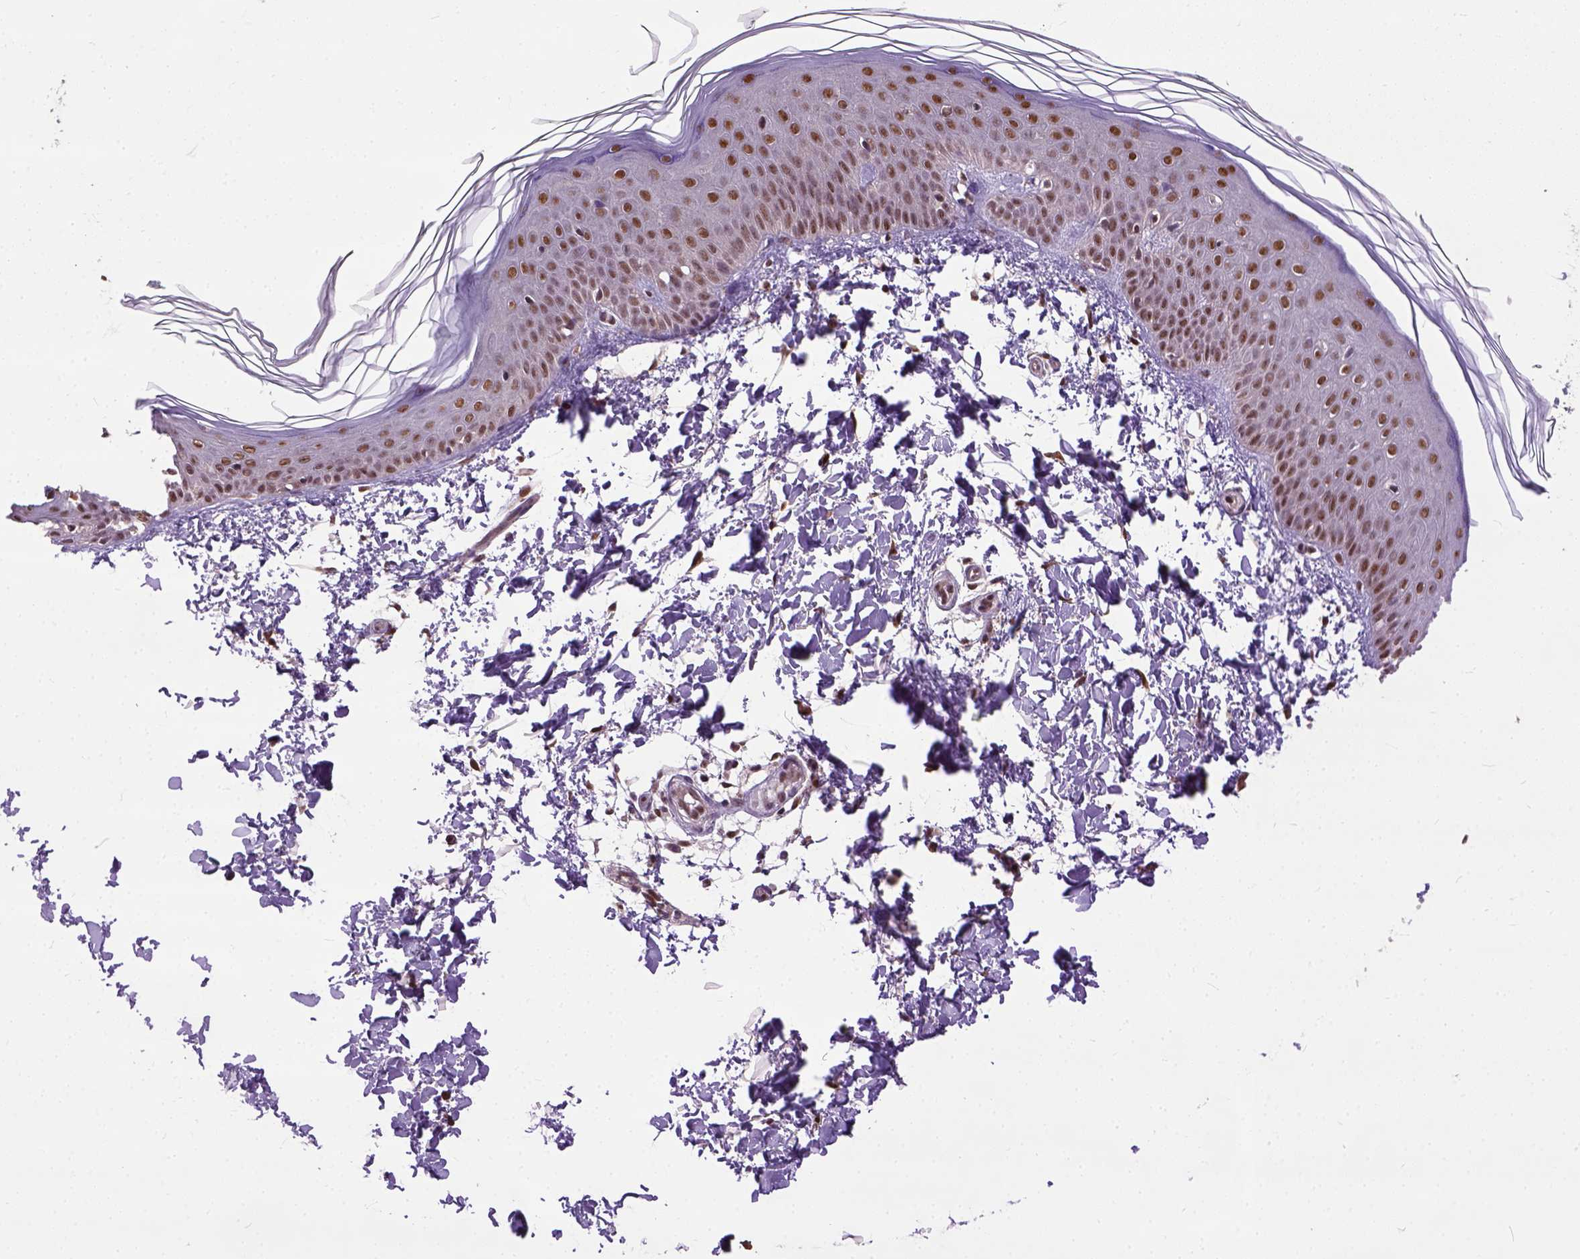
{"staining": {"intensity": "moderate", "quantity": ">75%", "location": "nuclear"}, "tissue": "skin", "cell_type": "Fibroblasts", "image_type": "normal", "snomed": [{"axis": "morphology", "description": "Normal tissue, NOS"}, {"axis": "topography", "description": "Skin"}], "caption": "This histopathology image displays immunohistochemistry staining of benign skin, with medium moderate nuclear staining in about >75% of fibroblasts.", "gene": "UBA3", "patient": {"sex": "female", "age": 62}}